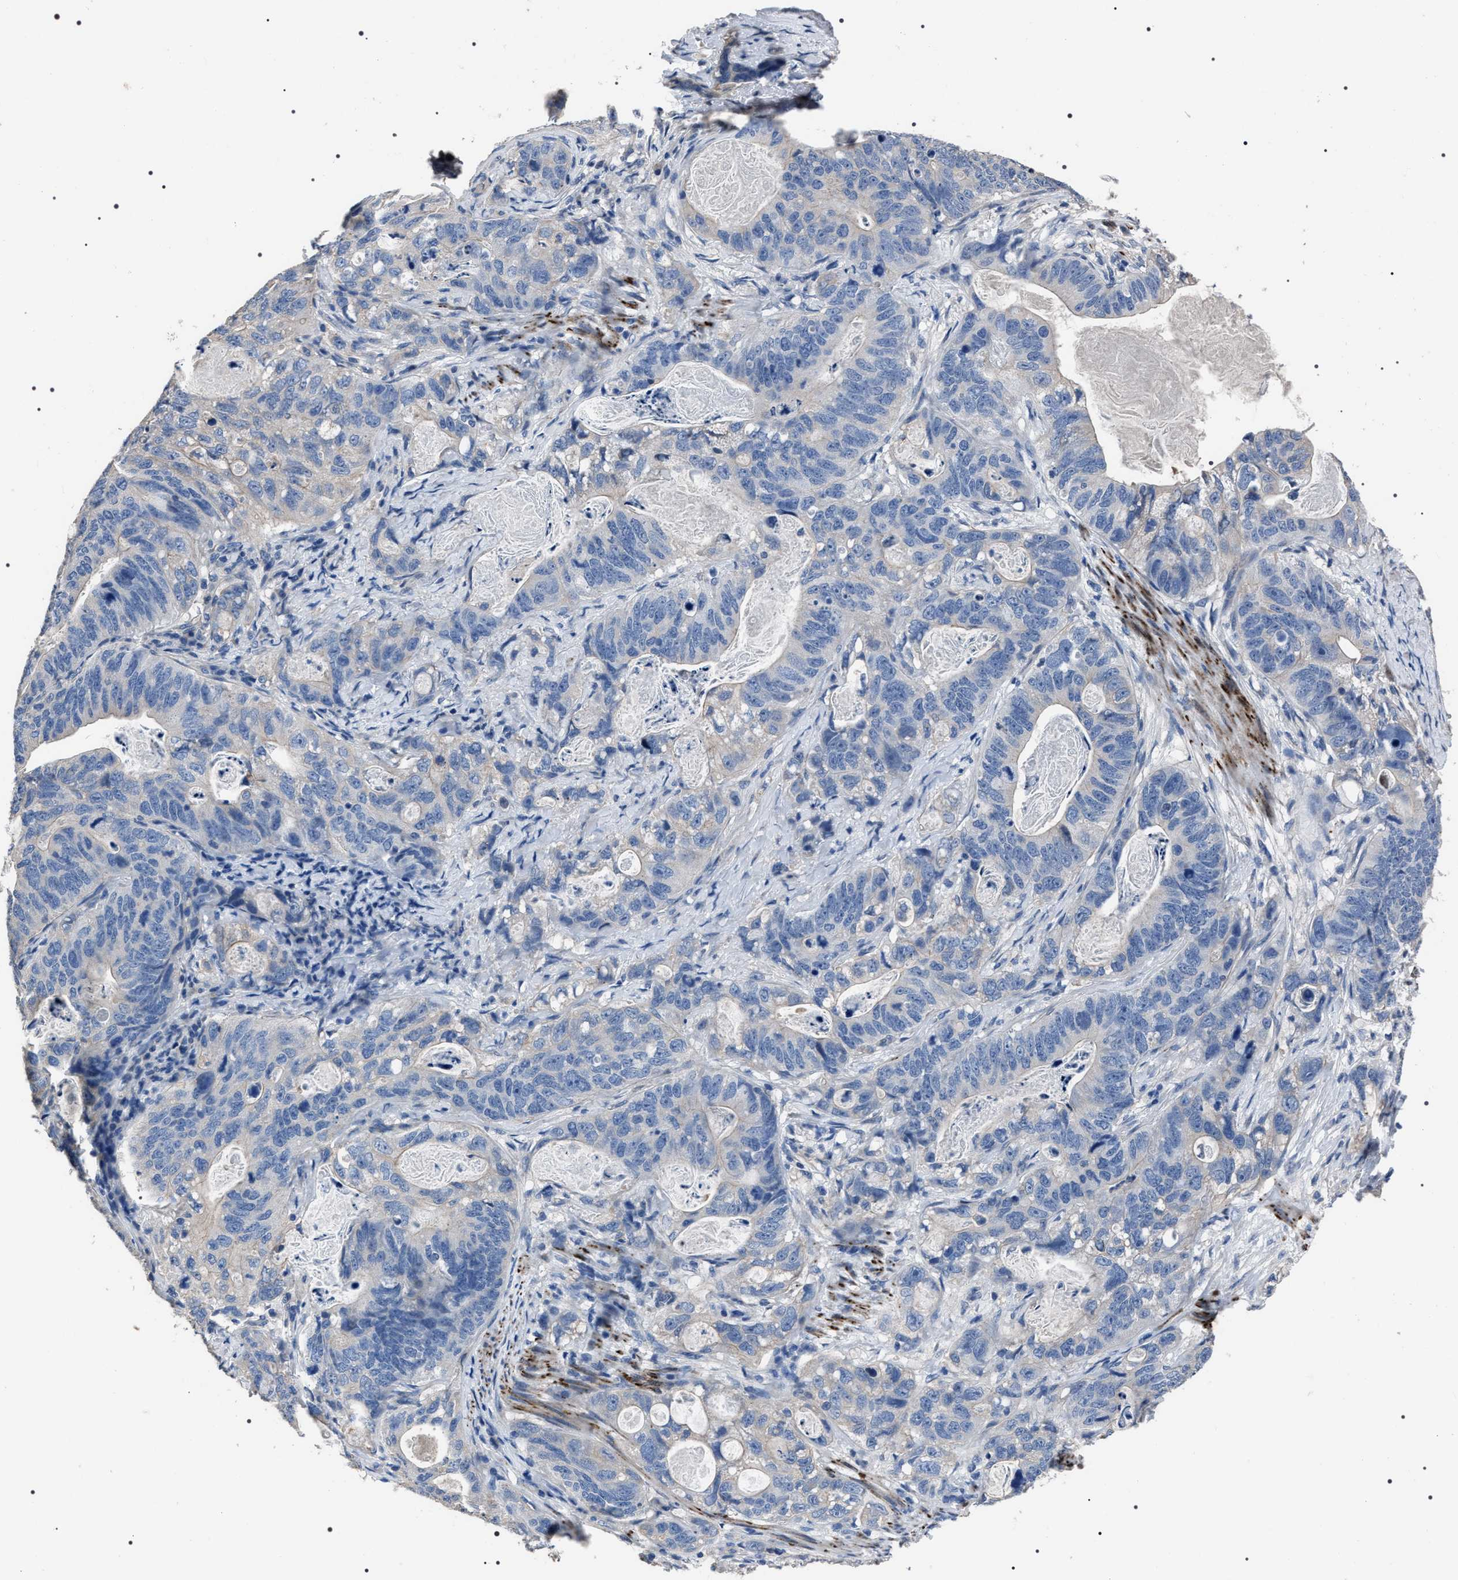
{"staining": {"intensity": "negative", "quantity": "none", "location": "none"}, "tissue": "stomach cancer", "cell_type": "Tumor cells", "image_type": "cancer", "snomed": [{"axis": "morphology", "description": "Normal tissue, NOS"}, {"axis": "morphology", "description": "Adenocarcinoma, NOS"}, {"axis": "topography", "description": "Stomach"}], "caption": "Tumor cells show no significant expression in adenocarcinoma (stomach).", "gene": "TRIM54", "patient": {"sex": "female", "age": 89}}